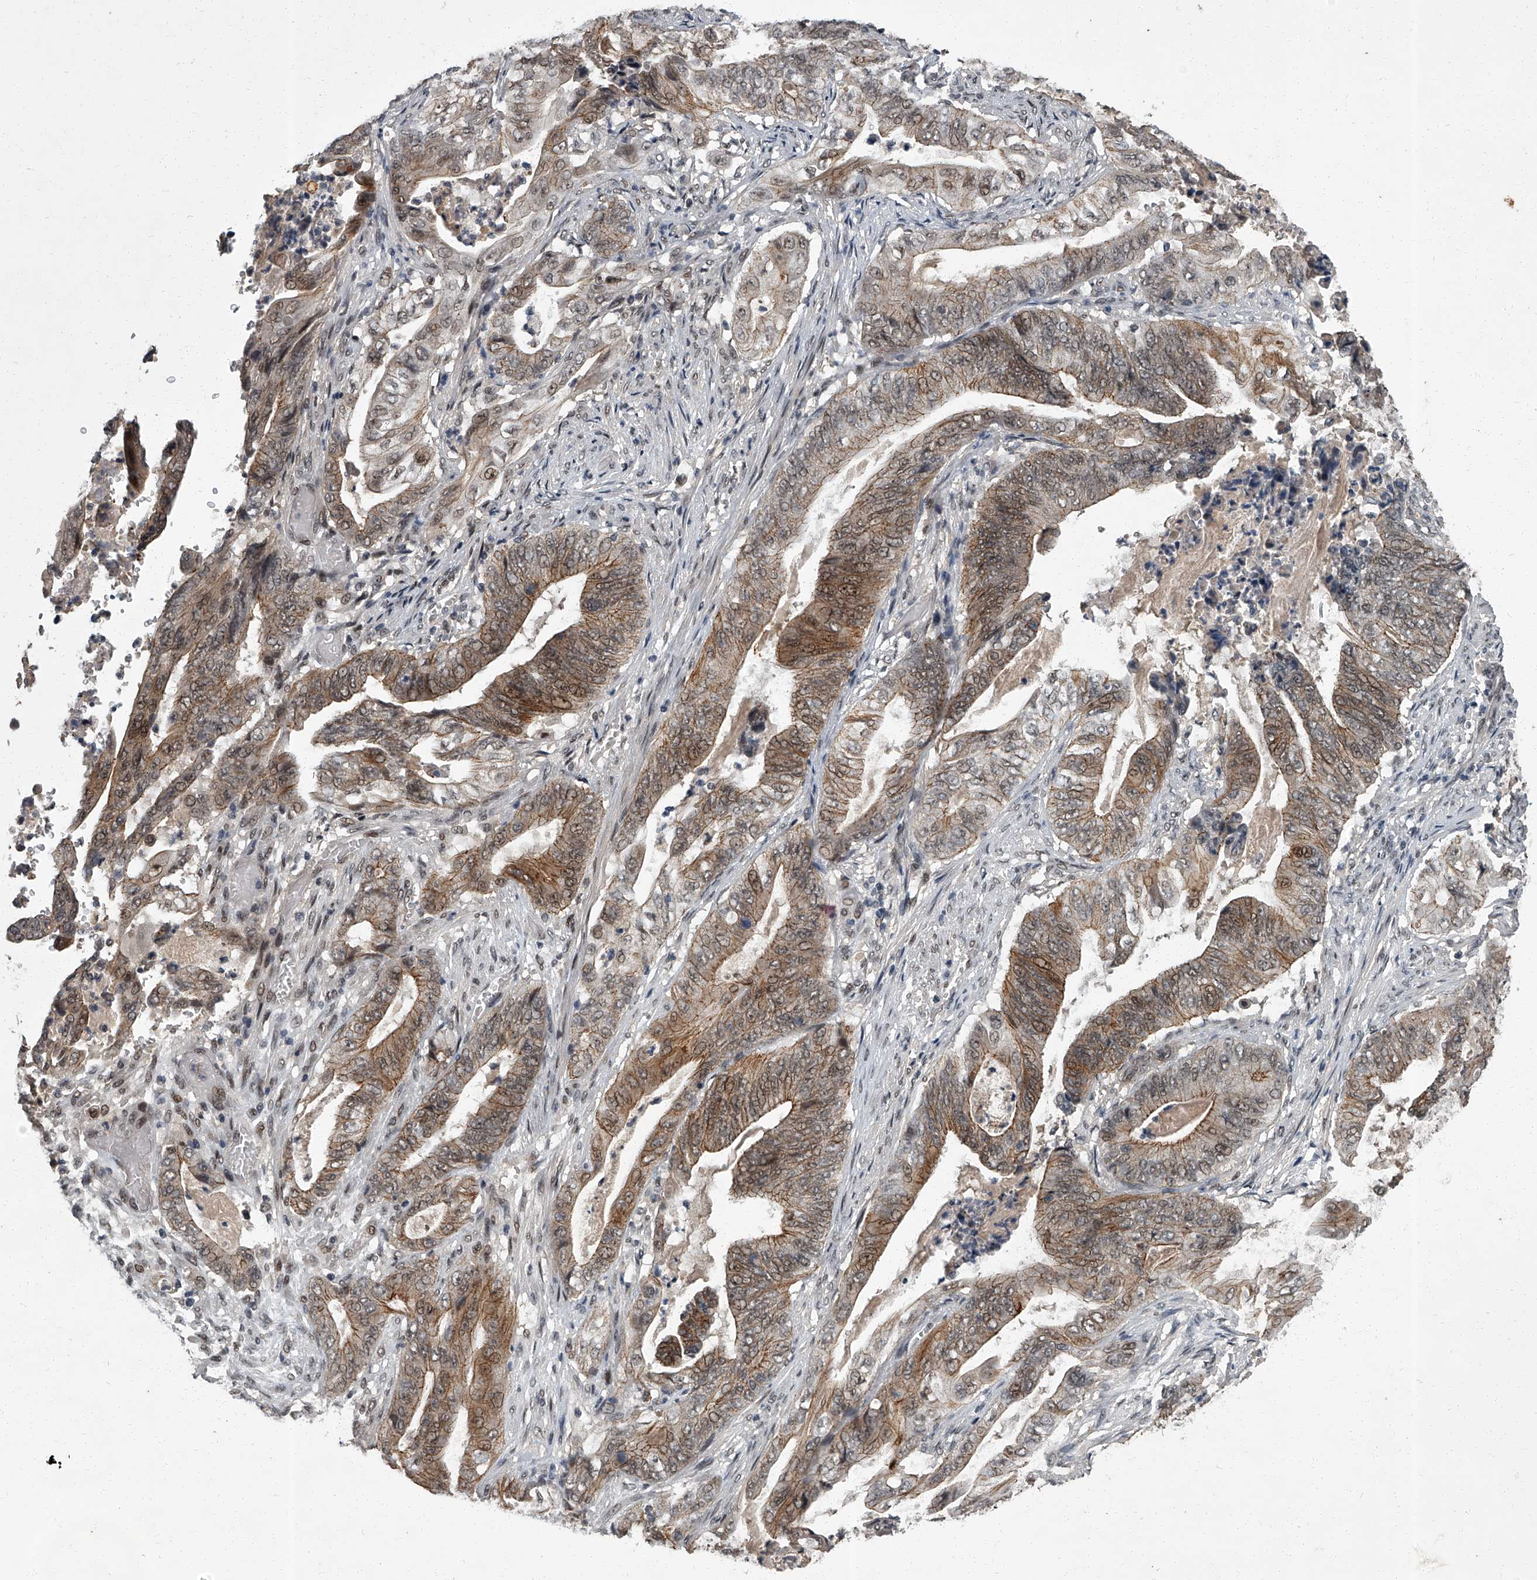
{"staining": {"intensity": "moderate", "quantity": ">75%", "location": "cytoplasmic/membranous,nuclear"}, "tissue": "stomach cancer", "cell_type": "Tumor cells", "image_type": "cancer", "snomed": [{"axis": "morphology", "description": "Adenocarcinoma, NOS"}, {"axis": "topography", "description": "Stomach"}], "caption": "Immunohistochemistry (IHC) (DAB (3,3'-diaminobenzidine)) staining of stomach adenocarcinoma reveals moderate cytoplasmic/membranous and nuclear protein expression in about >75% of tumor cells. Using DAB (3,3'-diaminobenzidine) (brown) and hematoxylin (blue) stains, captured at high magnification using brightfield microscopy.", "gene": "ZNF518B", "patient": {"sex": "female", "age": 73}}